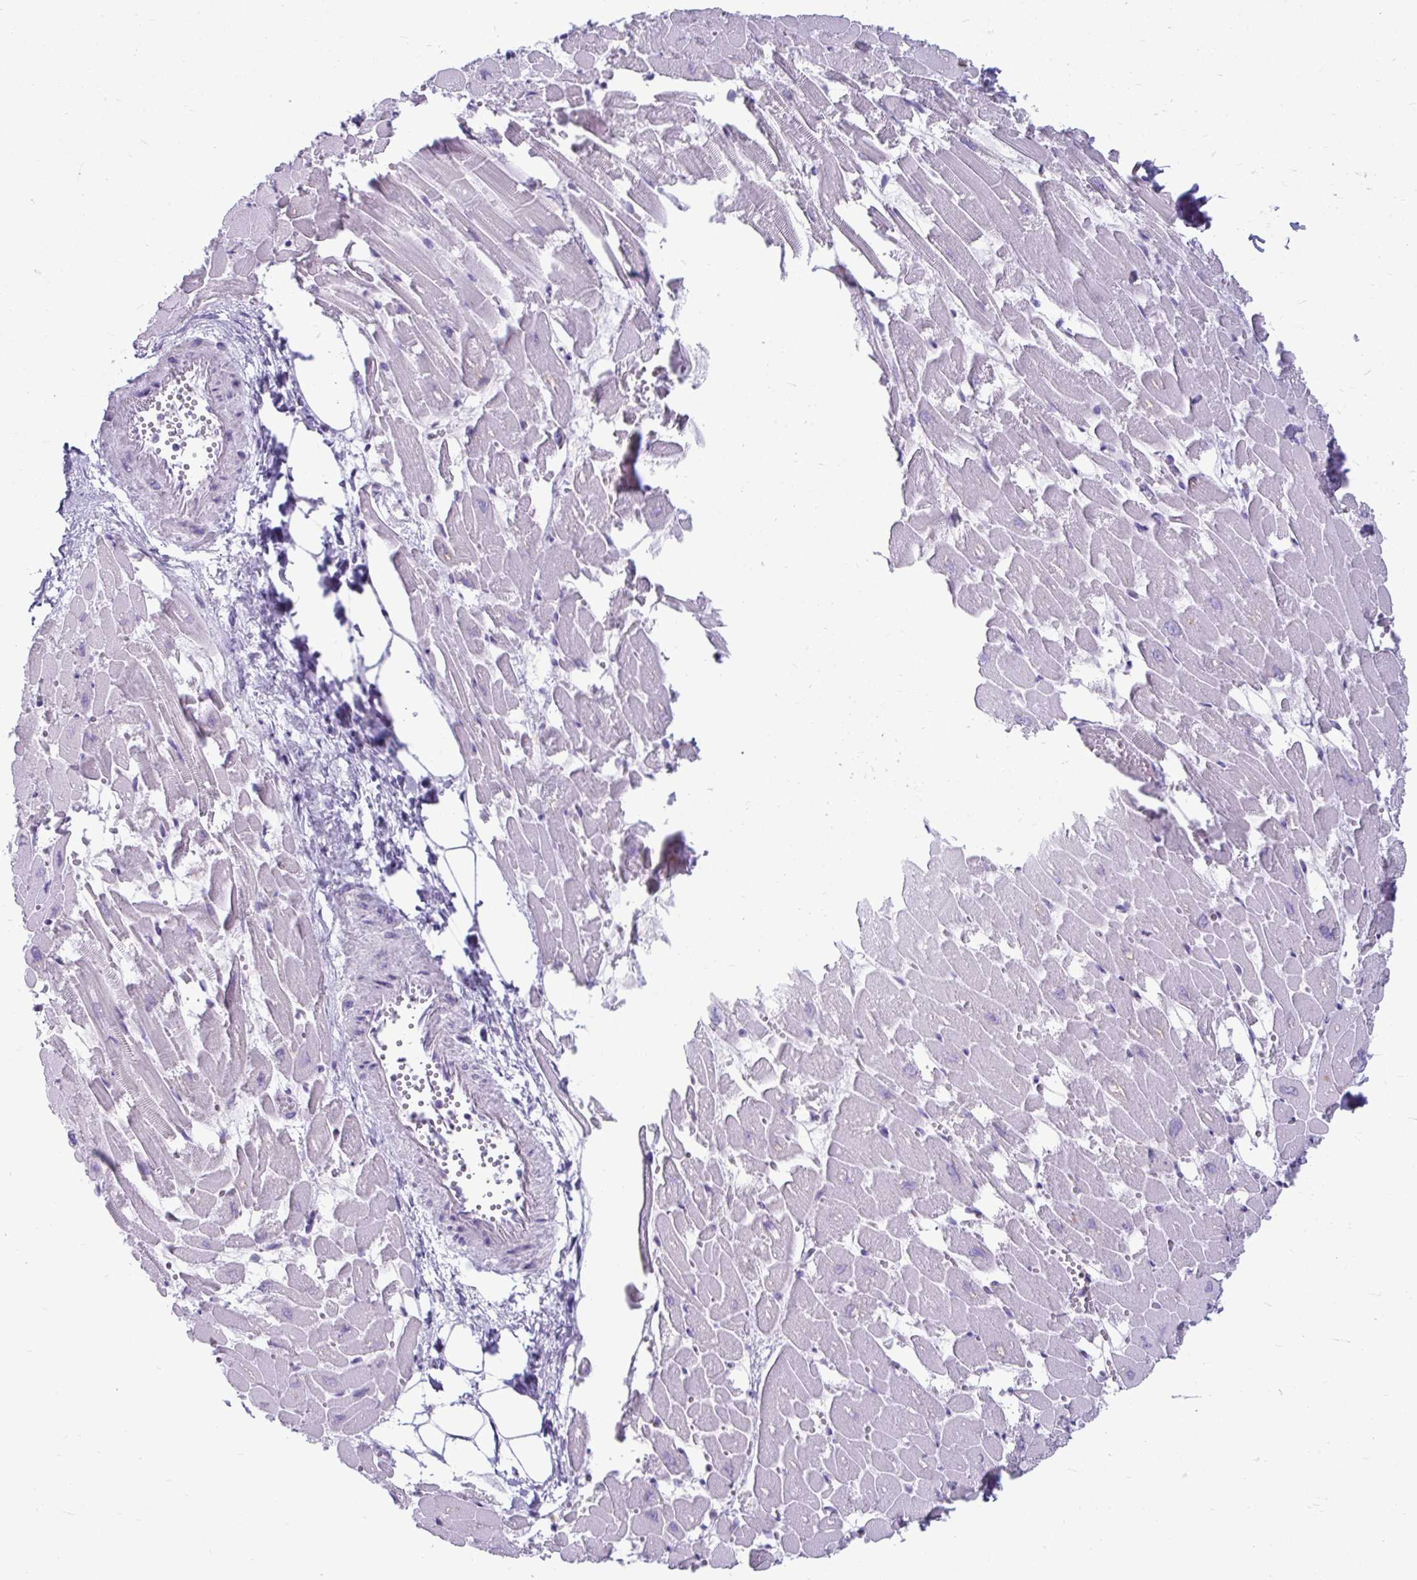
{"staining": {"intensity": "negative", "quantity": "none", "location": "none"}, "tissue": "heart muscle", "cell_type": "Cardiomyocytes", "image_type": "normal", "snomed": [{"axis": "morphology", "description": "Normal tissue, NOS"}, {"axis": "topography", "description": "Heart"}], "caption": "Cardiomyocytes are negative for brown protein staining in benign heart muscle.", "gene": "CTSZ", "patient": {"sex": "female", "age": 52}}